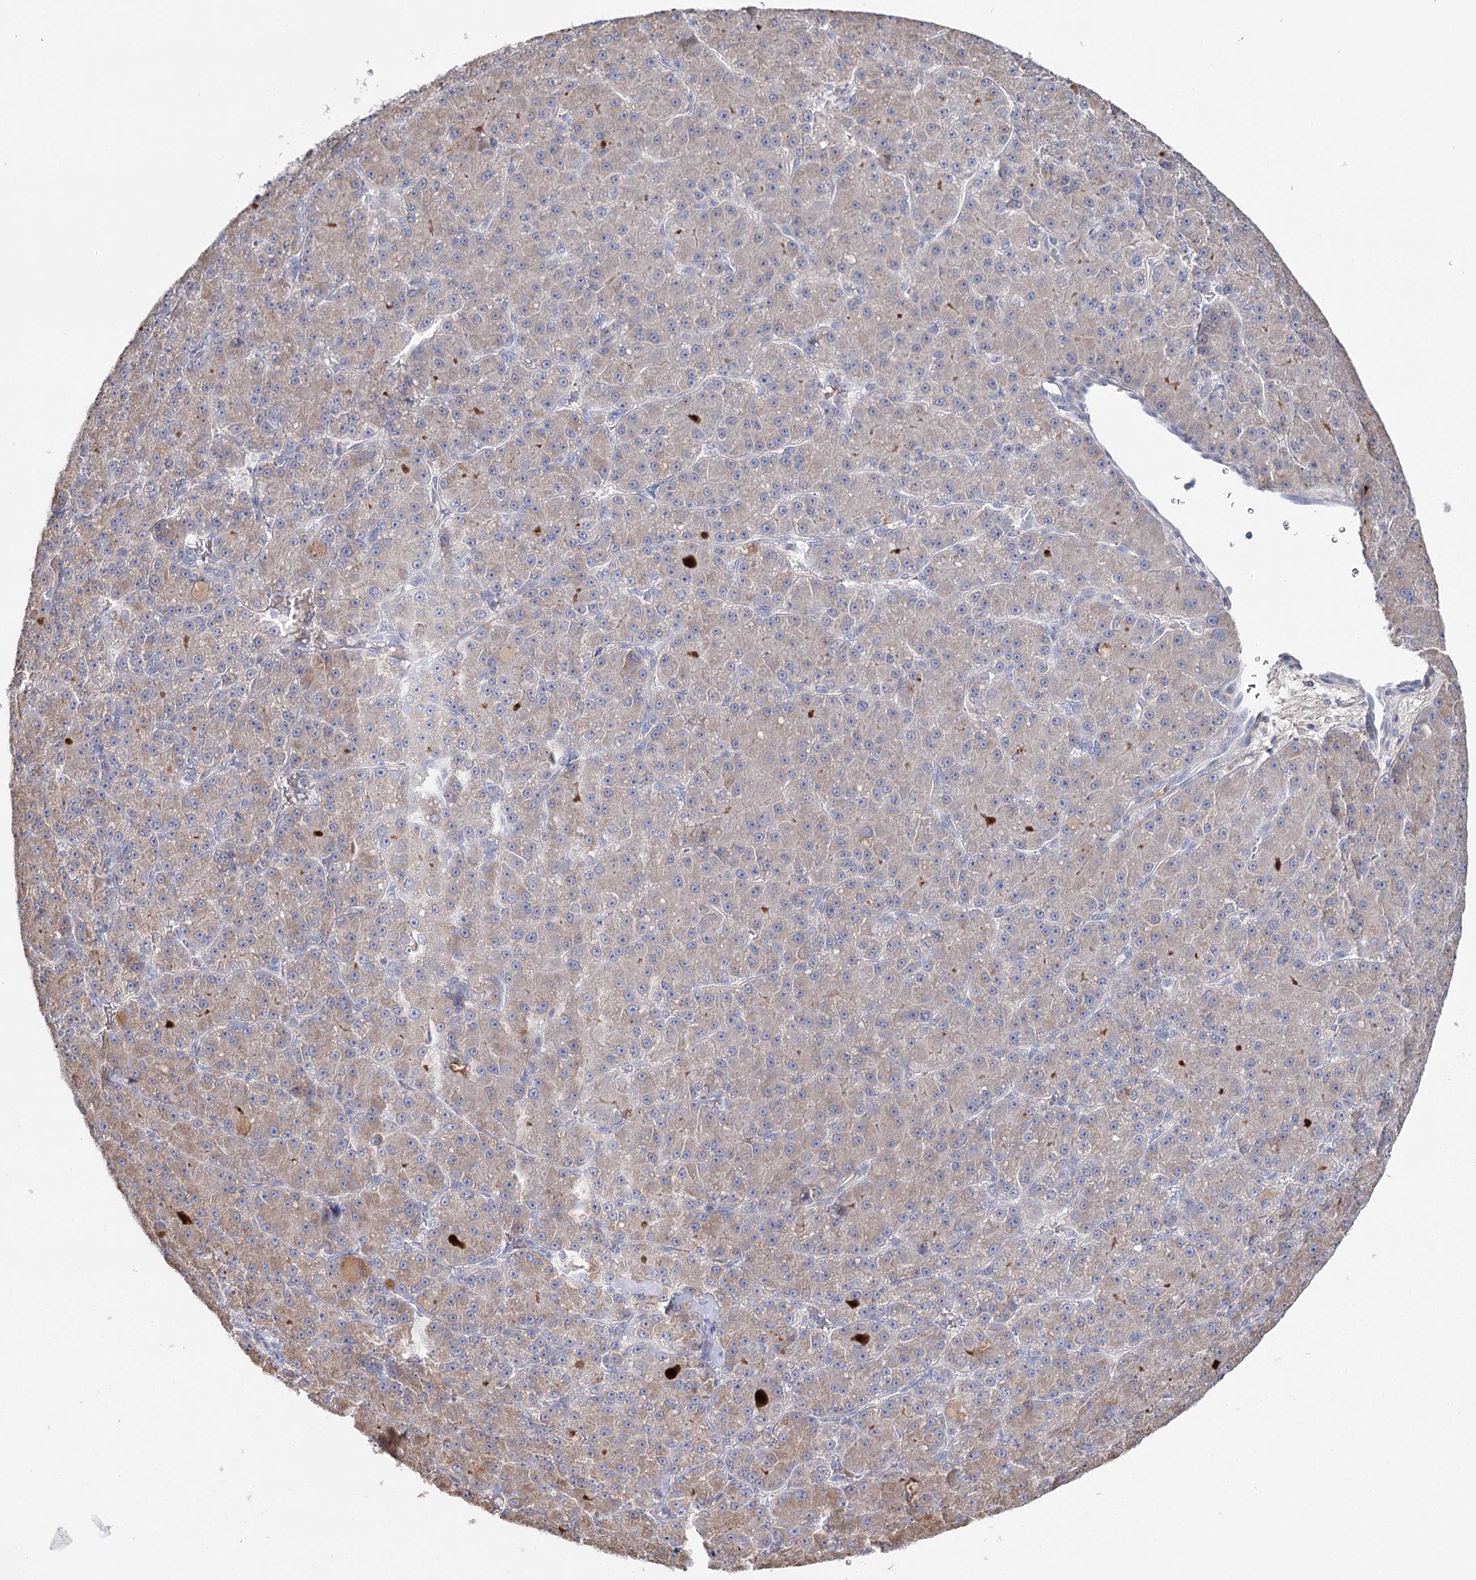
{"staining": {"intensity": "weak", "quantity": "25%-75%", "location": "cytoplasmic/membranous"}, "tissue": "liver cancer", "cell_type": "Tumor cells", "image_type": "cancer", "snomed": [{"axis": "morphology", "description": "Carcinoma, Hepatocellular, NOS"}, {"axis": "topography", "description": "Liver"}], "caption": "The micrograph shows a brown stain indicating the presence of a protein in the cytoplasmic/membranous of tumor cells in hepatocellular carcinoma (liver).", "gene": "ARHGAP44", "patient": {"sex": "male", "age": 67}}